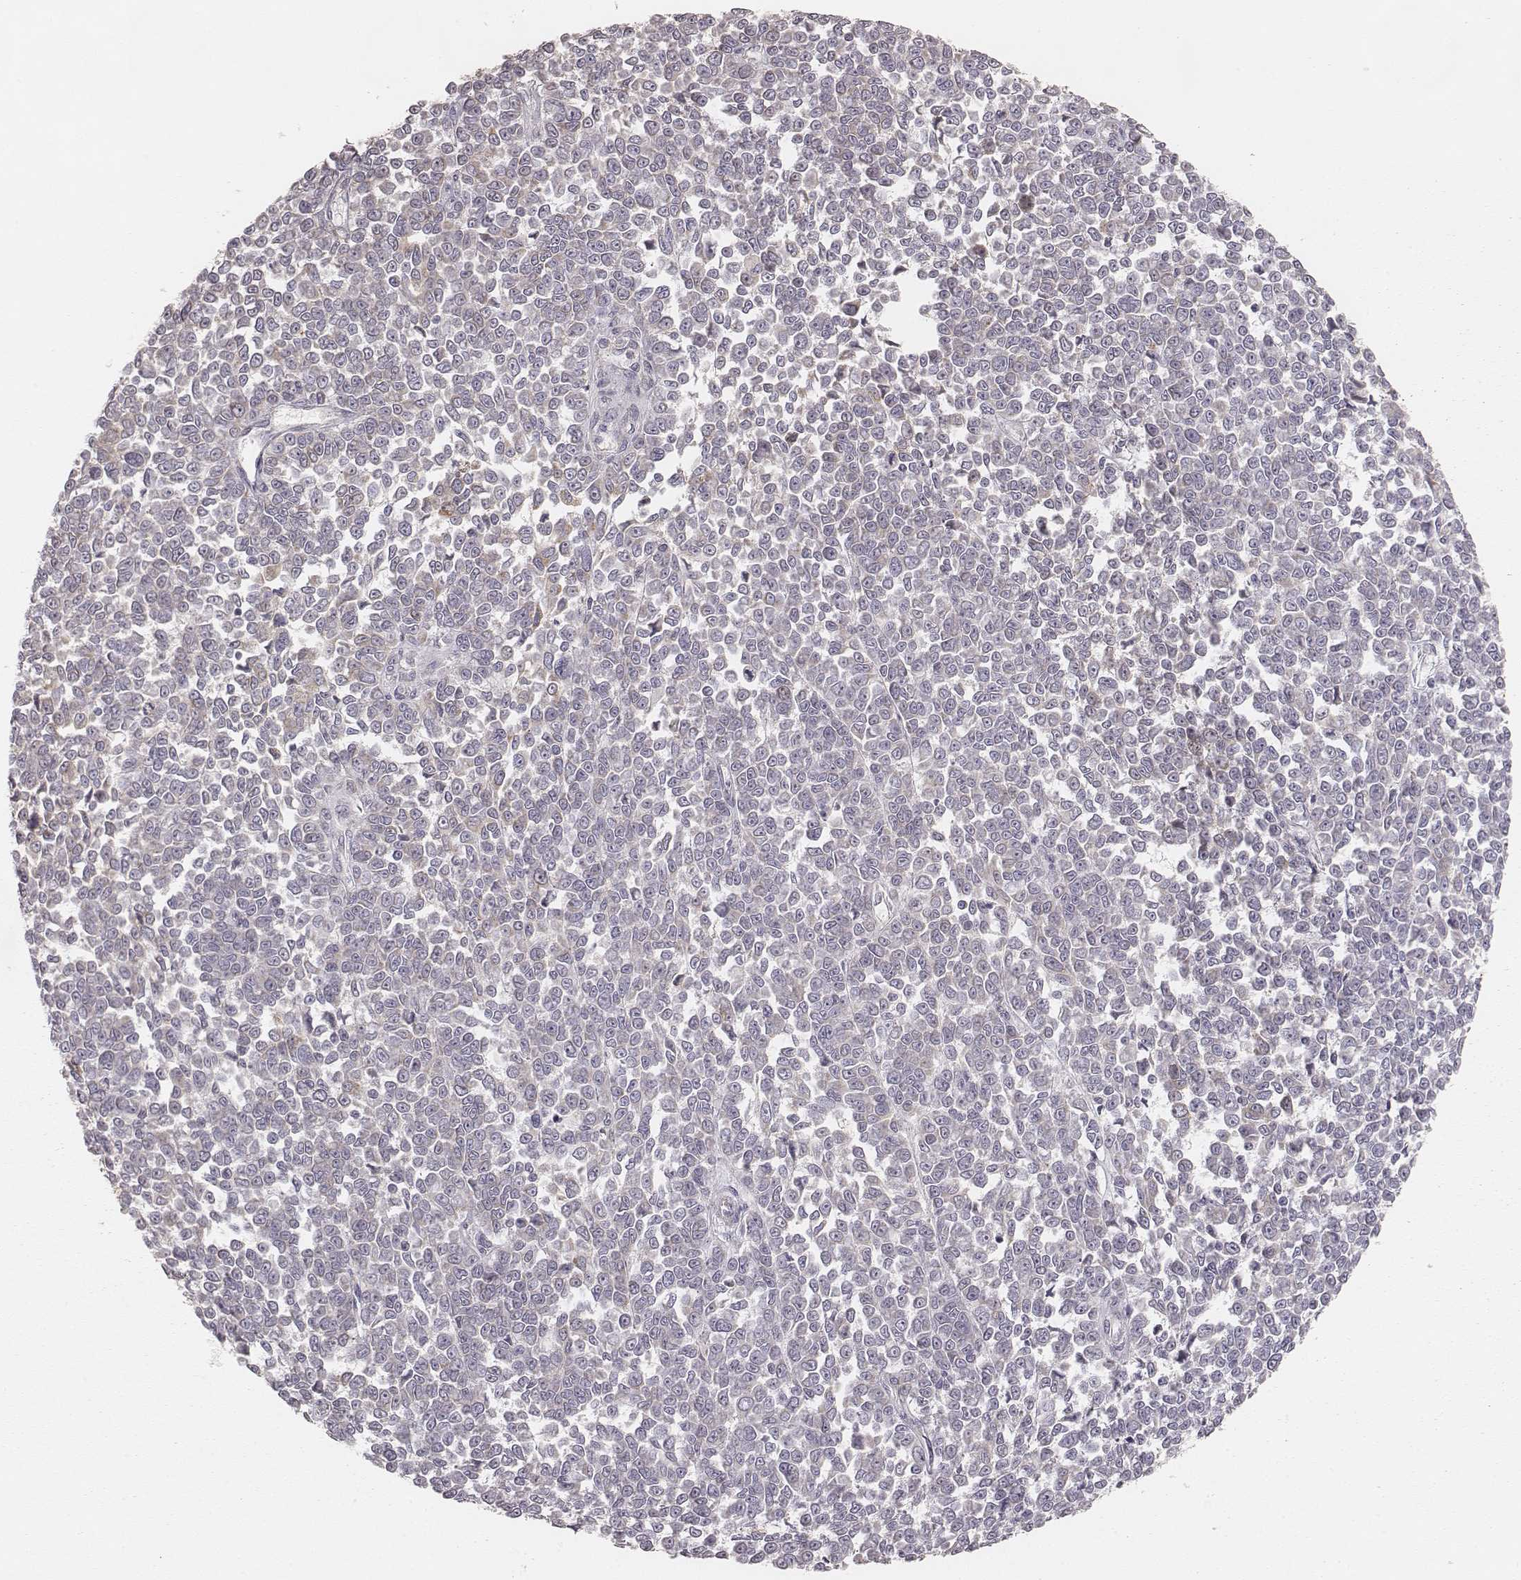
{"staining": {"intensity": "moderate", "quantity": ">75%", "location": "cytoplasmic/membranous"}, "tissue": "melanoma", "cell_type": "Tumor cells", "image_type": "cancer", "snomed": [{"axis": "morphology", "description": "Malignant melanoma, NOS"}, {"axis": "topography", "description": "Skin"}], "caption": "Protein analysis of melanoma tissue exhibits moderate cytoplasmic/membranous positivity in approximately >75% of tumor cells. (IHC, brightfield microscopy, high magnification).", "gene": "CS", "patient": {"sex": "female", "age": 95}}